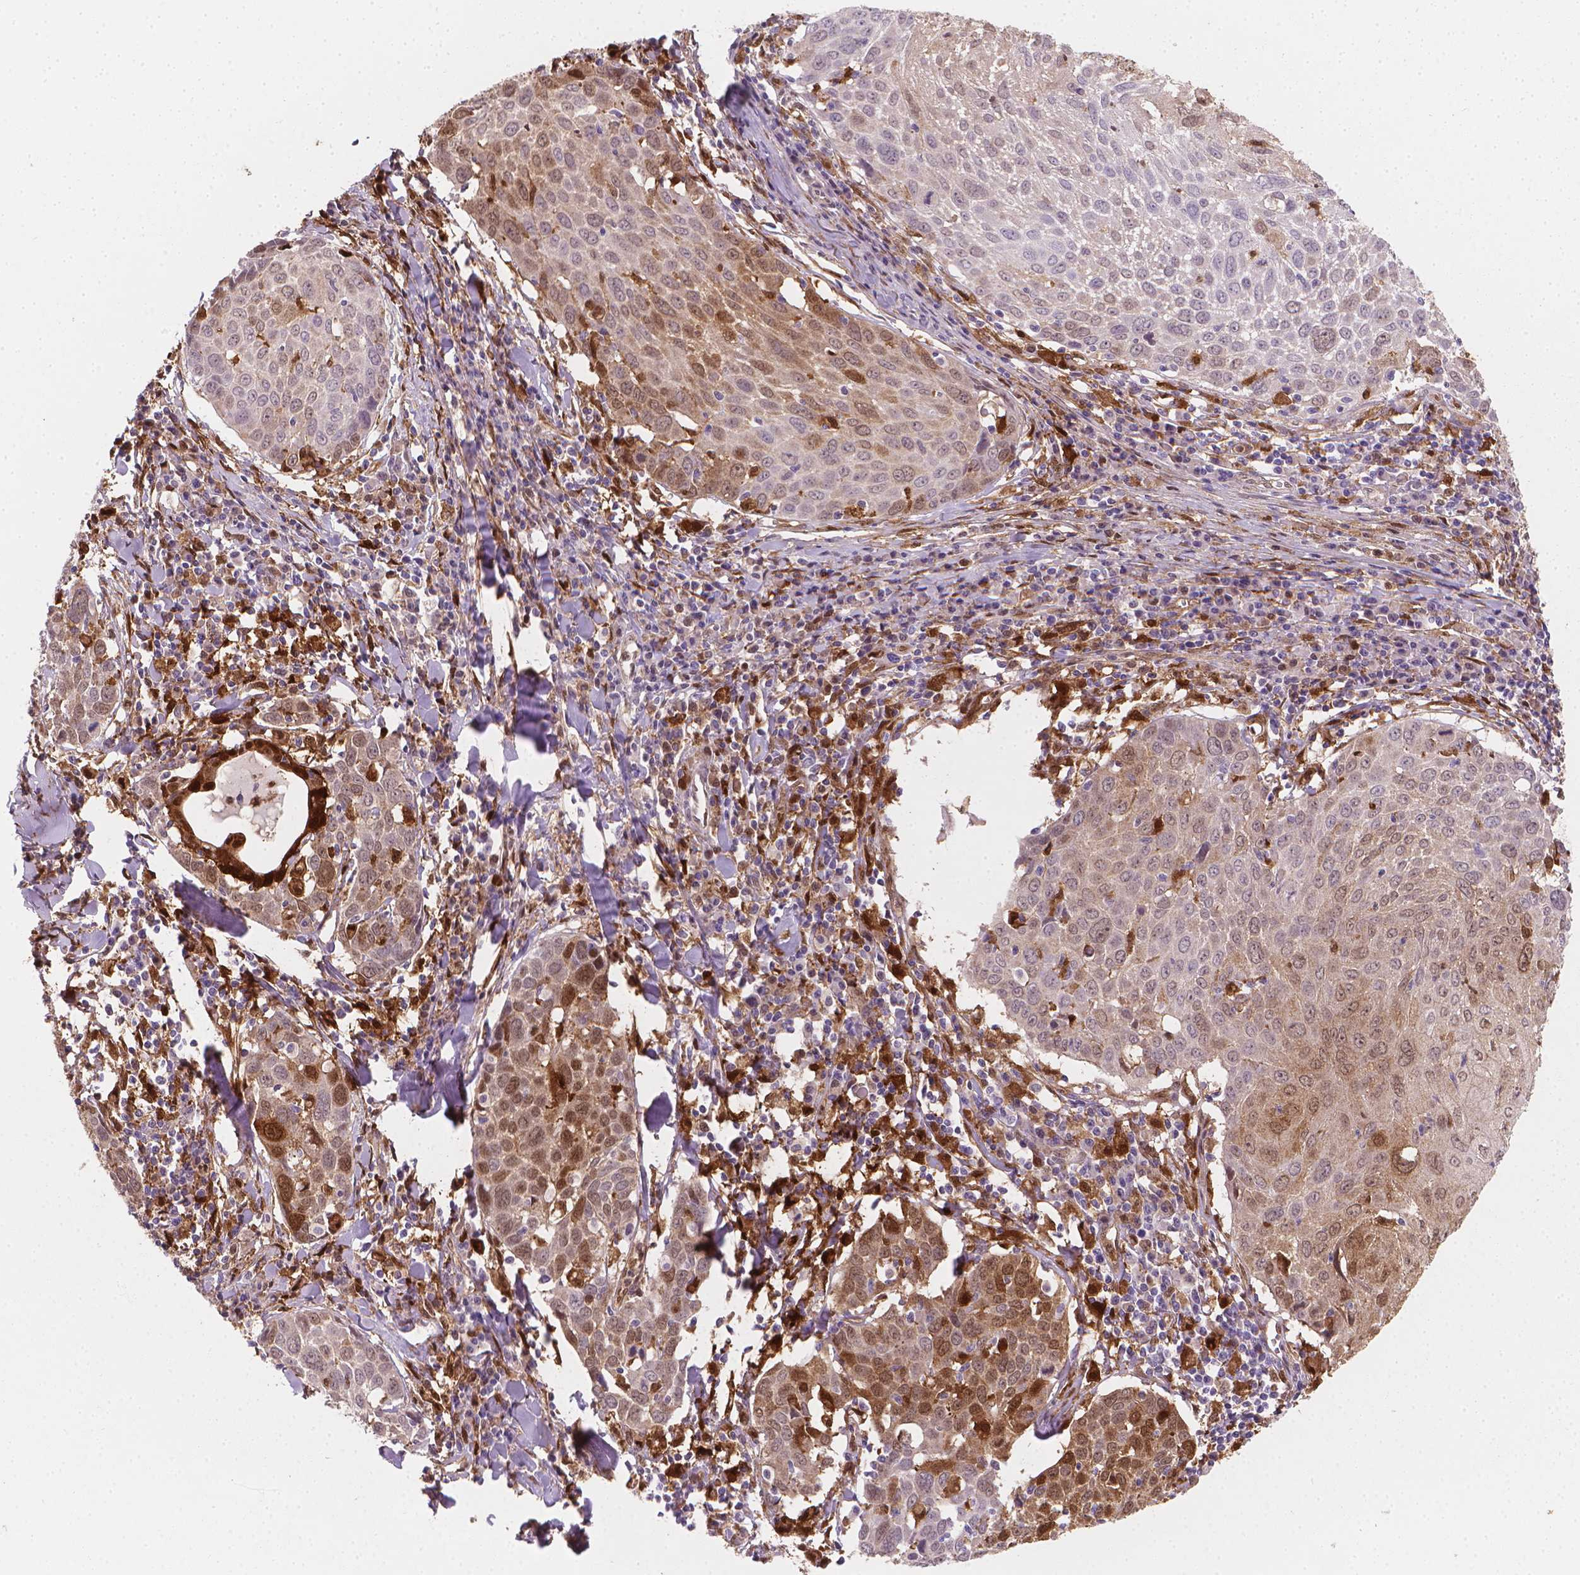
{"staining": {"intensity": "moderate", "quantity": "25%-75%", "location": "cytoplasmic/membranous,nuclear"}, "tissue": "lung cancer", "cell_type": "Tumor cells", "image_type": "cancer", "snomed": [{"axis": "morphology", "description": "Squamous cell carcinoma, NOS"}, {"axis": "topography", "description": "Lung"}], "caption": "An immunohistochemistry micrograph of tumor tissue is shown. Protein staining in brown labels moderate cytoplasmic/membranous and nuclear positivity in lung cancer within tumor cells.", "gene": "TNFAIP2", "patient": {"sex": "male", "age": 57}}